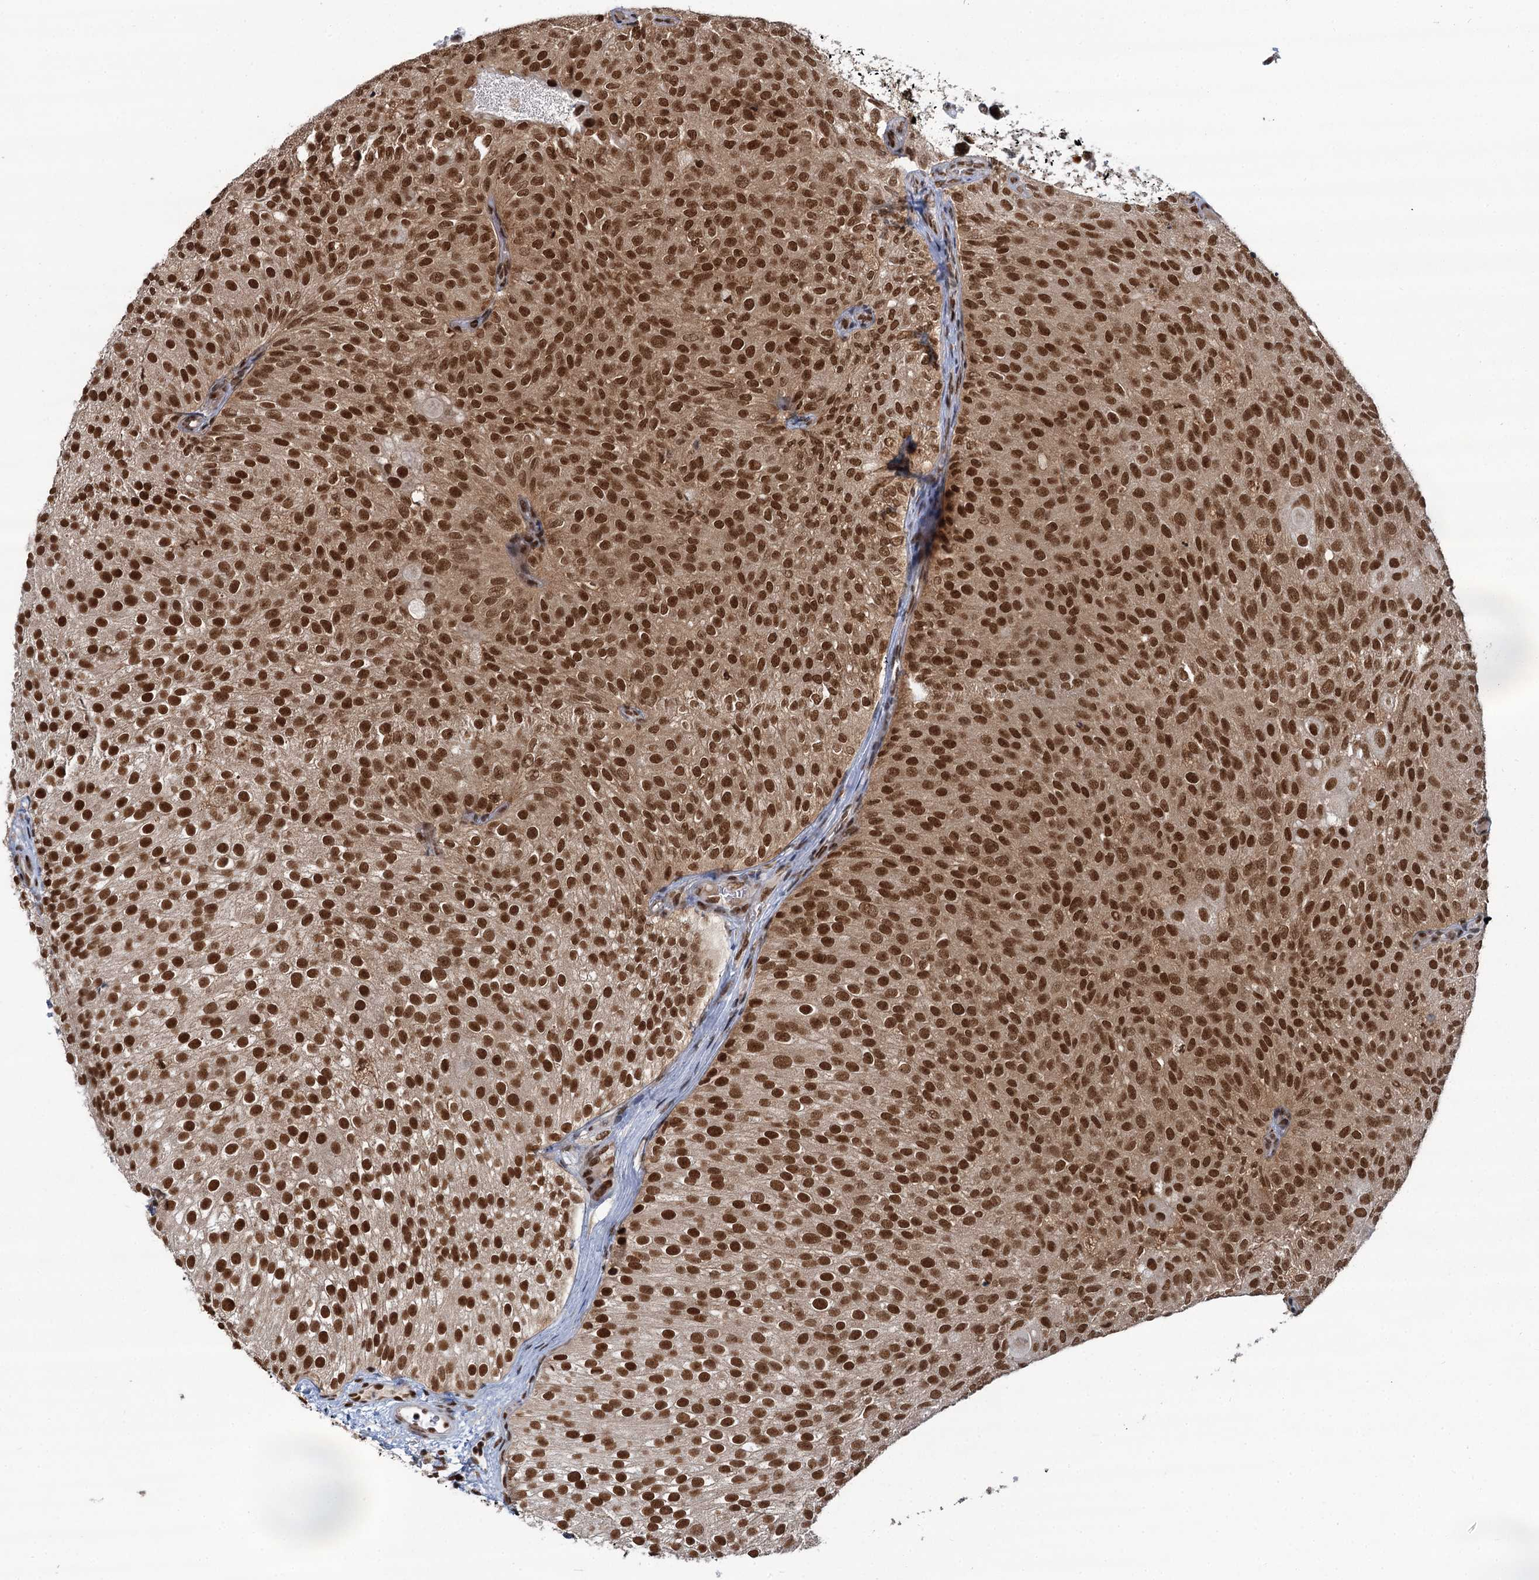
{"staining": {"intensity": "strong", "quantity": ">75%", "location": "nuclear"}, "tissue": "urothelial cancer", "cell_type": "Tumor cells", "image_type": "cancer", "snomed": [{"axis": "morphology", "description": "Urothelial carcinoma, Low grade"}, {"axis": "topography", "description": "Urinary bladder"}], "caption": "Protein expression analysis of human urothelial carcinoma (low-grade) reveals strong nuclear staining in approximately >75% of tumor cells. The protein is shown in brown color, while the nuclei are stained blue.", "gene": "PPHLN1", "patient": {"sex": "male", "age": 78}}